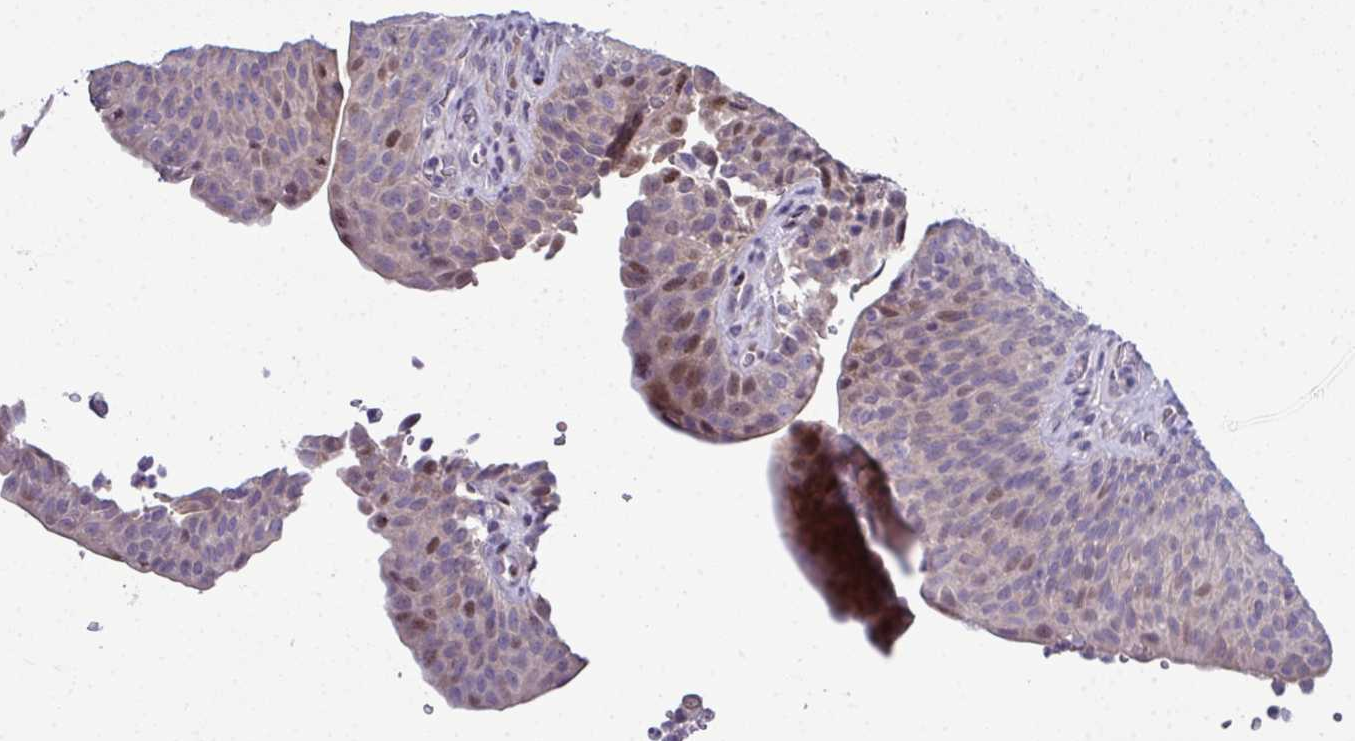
{"staining": {"intensity": "weak", "quantity": "<25%", "location": "nuclear"}, "tissue": "urinary bladder", "cell_type": "Urothelial cells", "image_type": "normal", "snomed": [{"axis": "morphology", "description": "Normal tissue, NOS"}, {"axis": "topography", "description": "Urinary bladder"}, {"axis": "topography", "description": "Peripheral nerve tissue"}], "caption": "IHC histopathology image of benign urinary bladder stained for a protein (brown), which shows no expression in urothelial cells.", "gene": "ODF1", "patient": {"sex": "male", "age": 66}}